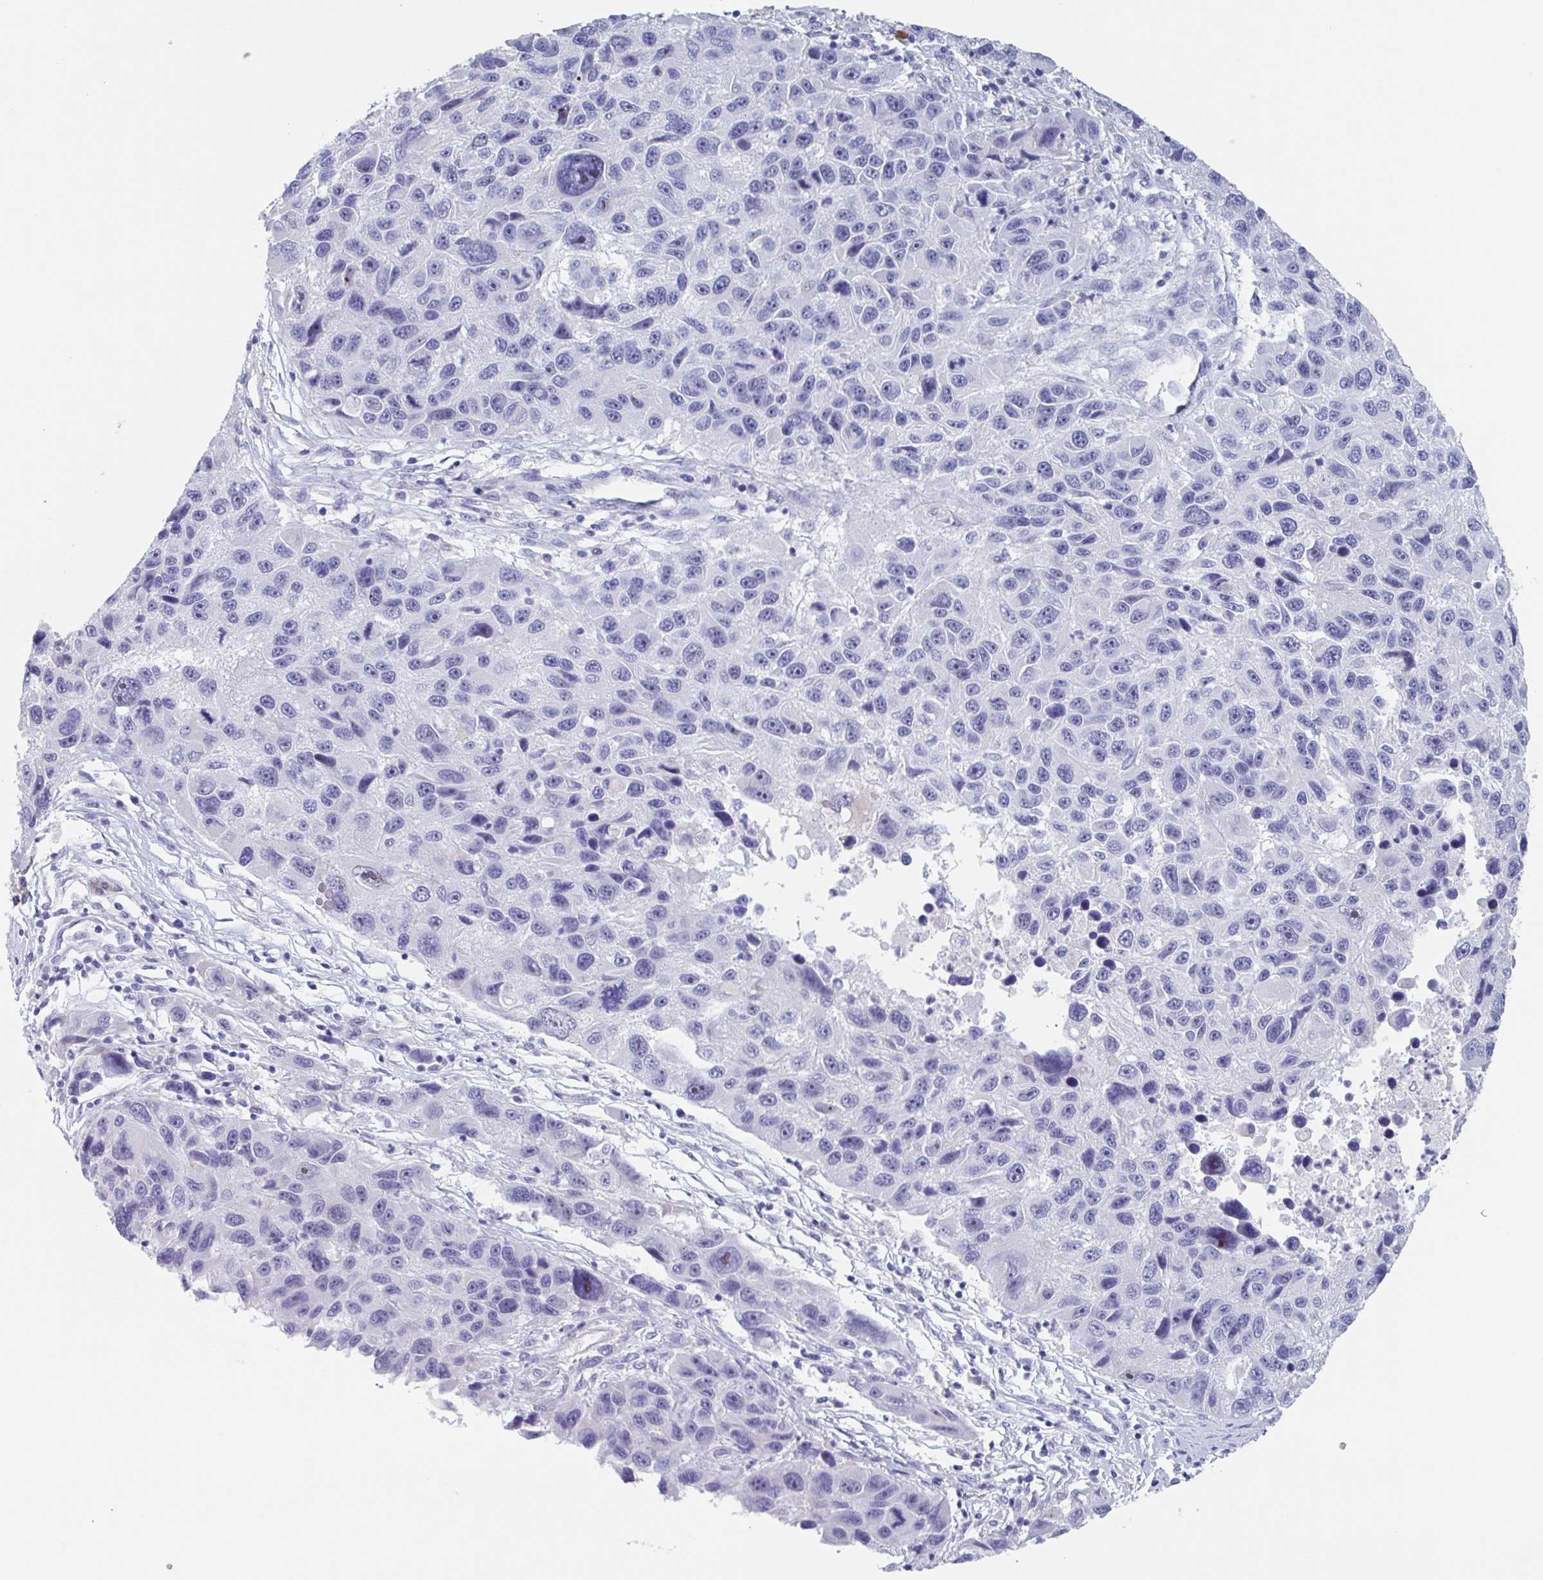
{"staining": {"intensity": "weak", "quantity": "<25%", "location": "nuclear"}, "tissue": "melanoma", "cell_type": "Tumor cells", "image_type": "cancer", "snomed": [{"axis": "morphology", "description": "Malignant melanoma, NOS"}, {"axis": "topography", "description": "Skin"}], "caption": "Melanoma stained for a protein using immunohistochemistry (IHC) shows no positivity tumor cells.", "gene": "NOXRED1", "patient": {"sex": "male", "age": 53}}